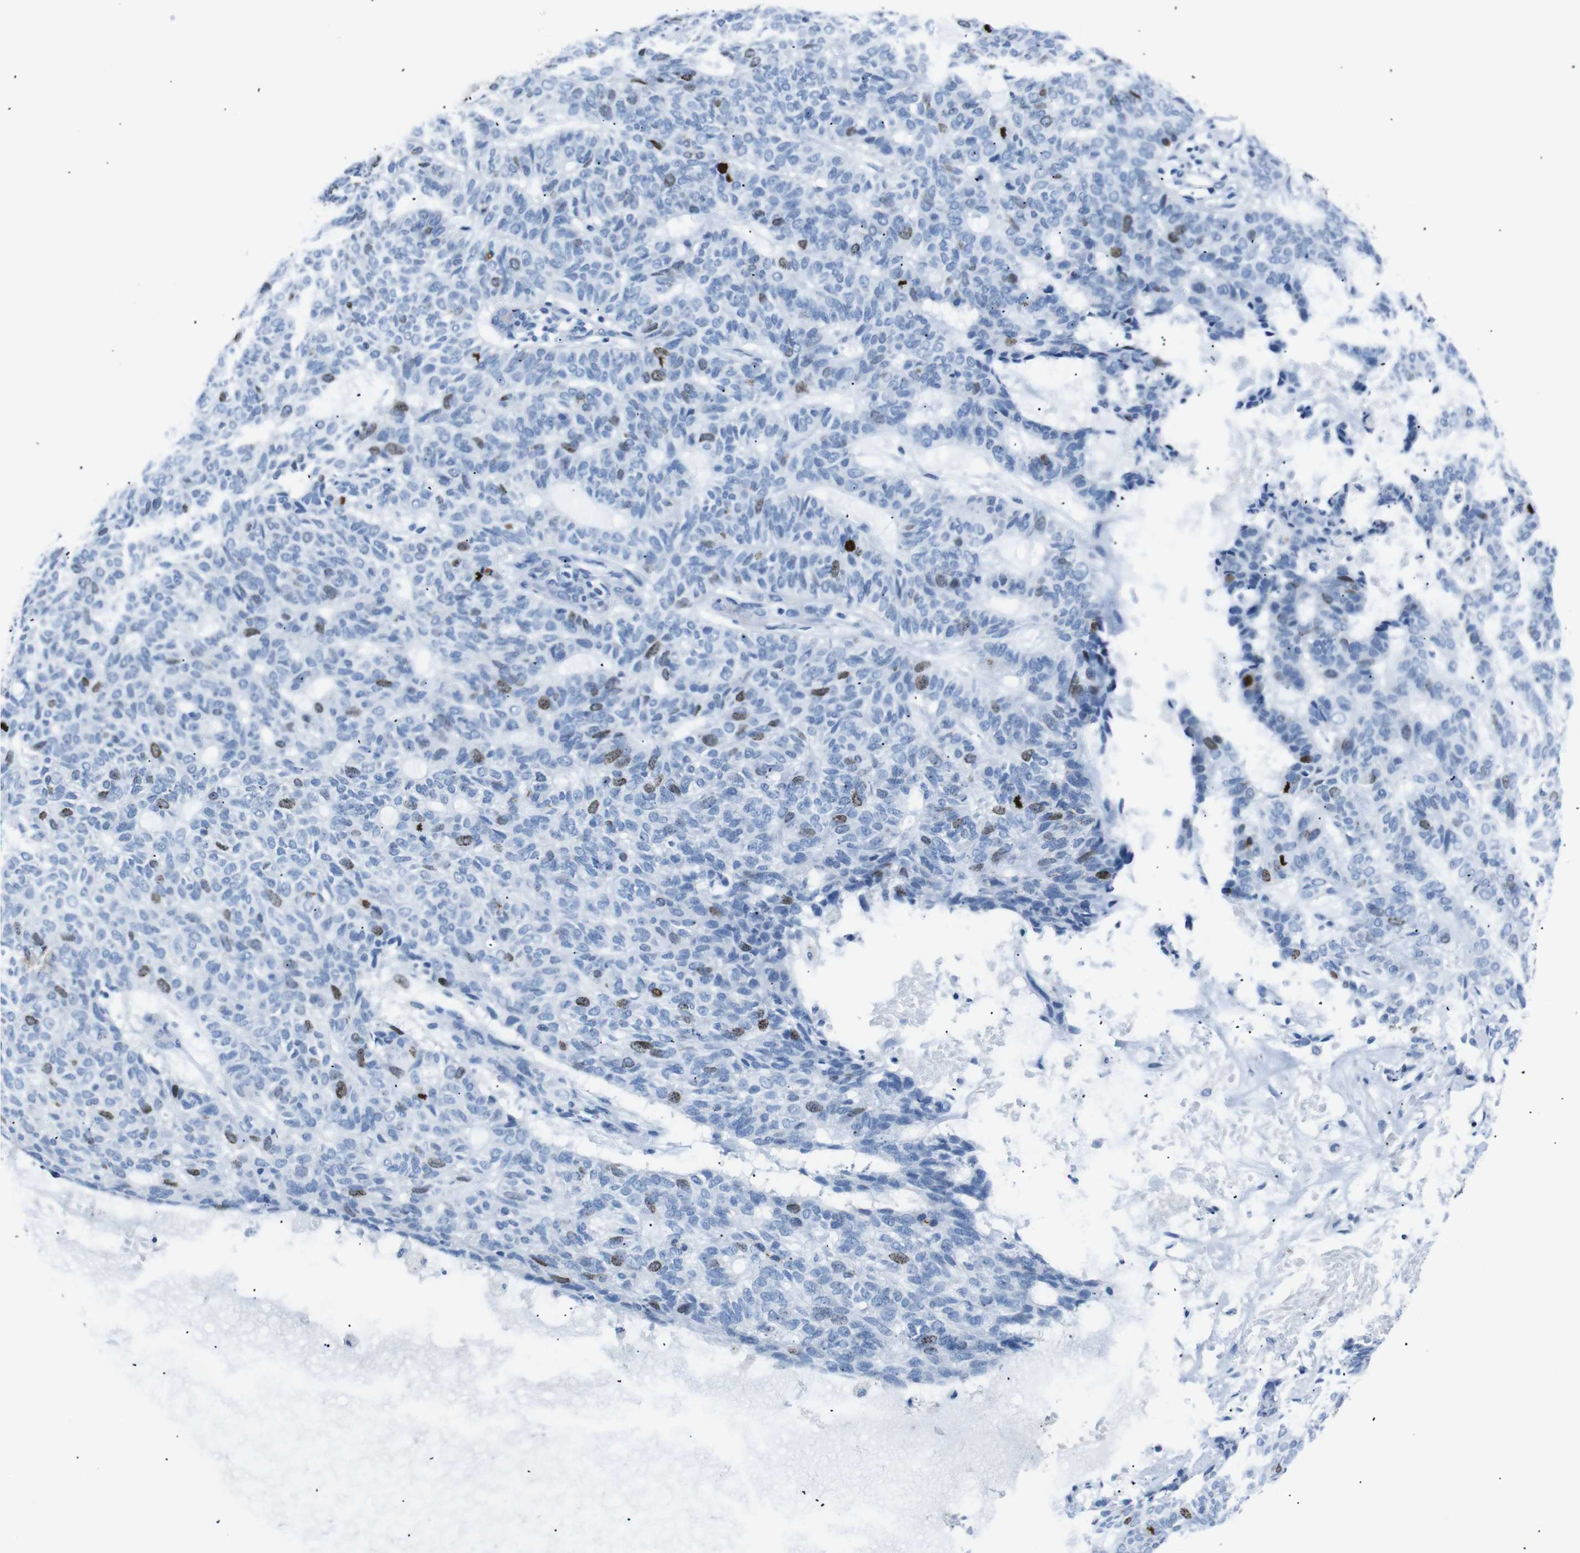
{"staining": {"intensity": "moderate", "quantity": "<25%", "location": "nuclear"}, "tissue": "skin cancer", "cell_type": "Tumor cells", "image_type": "cancer", "snomed": [{"axis": "morphology", "description": "Basal cell carcinoma"}, {"axis": "topography", "description": "Skin"}], "caption": "An immunohistochemistry (IHC) histopathology image of tumor tissue is shown. Protein staining in brown shows moderate nuclear positivity in skin basal cell carcinoma within tumor cells.", "gene": "INCENP", "patient": {"sex": "male", "age": 87}}